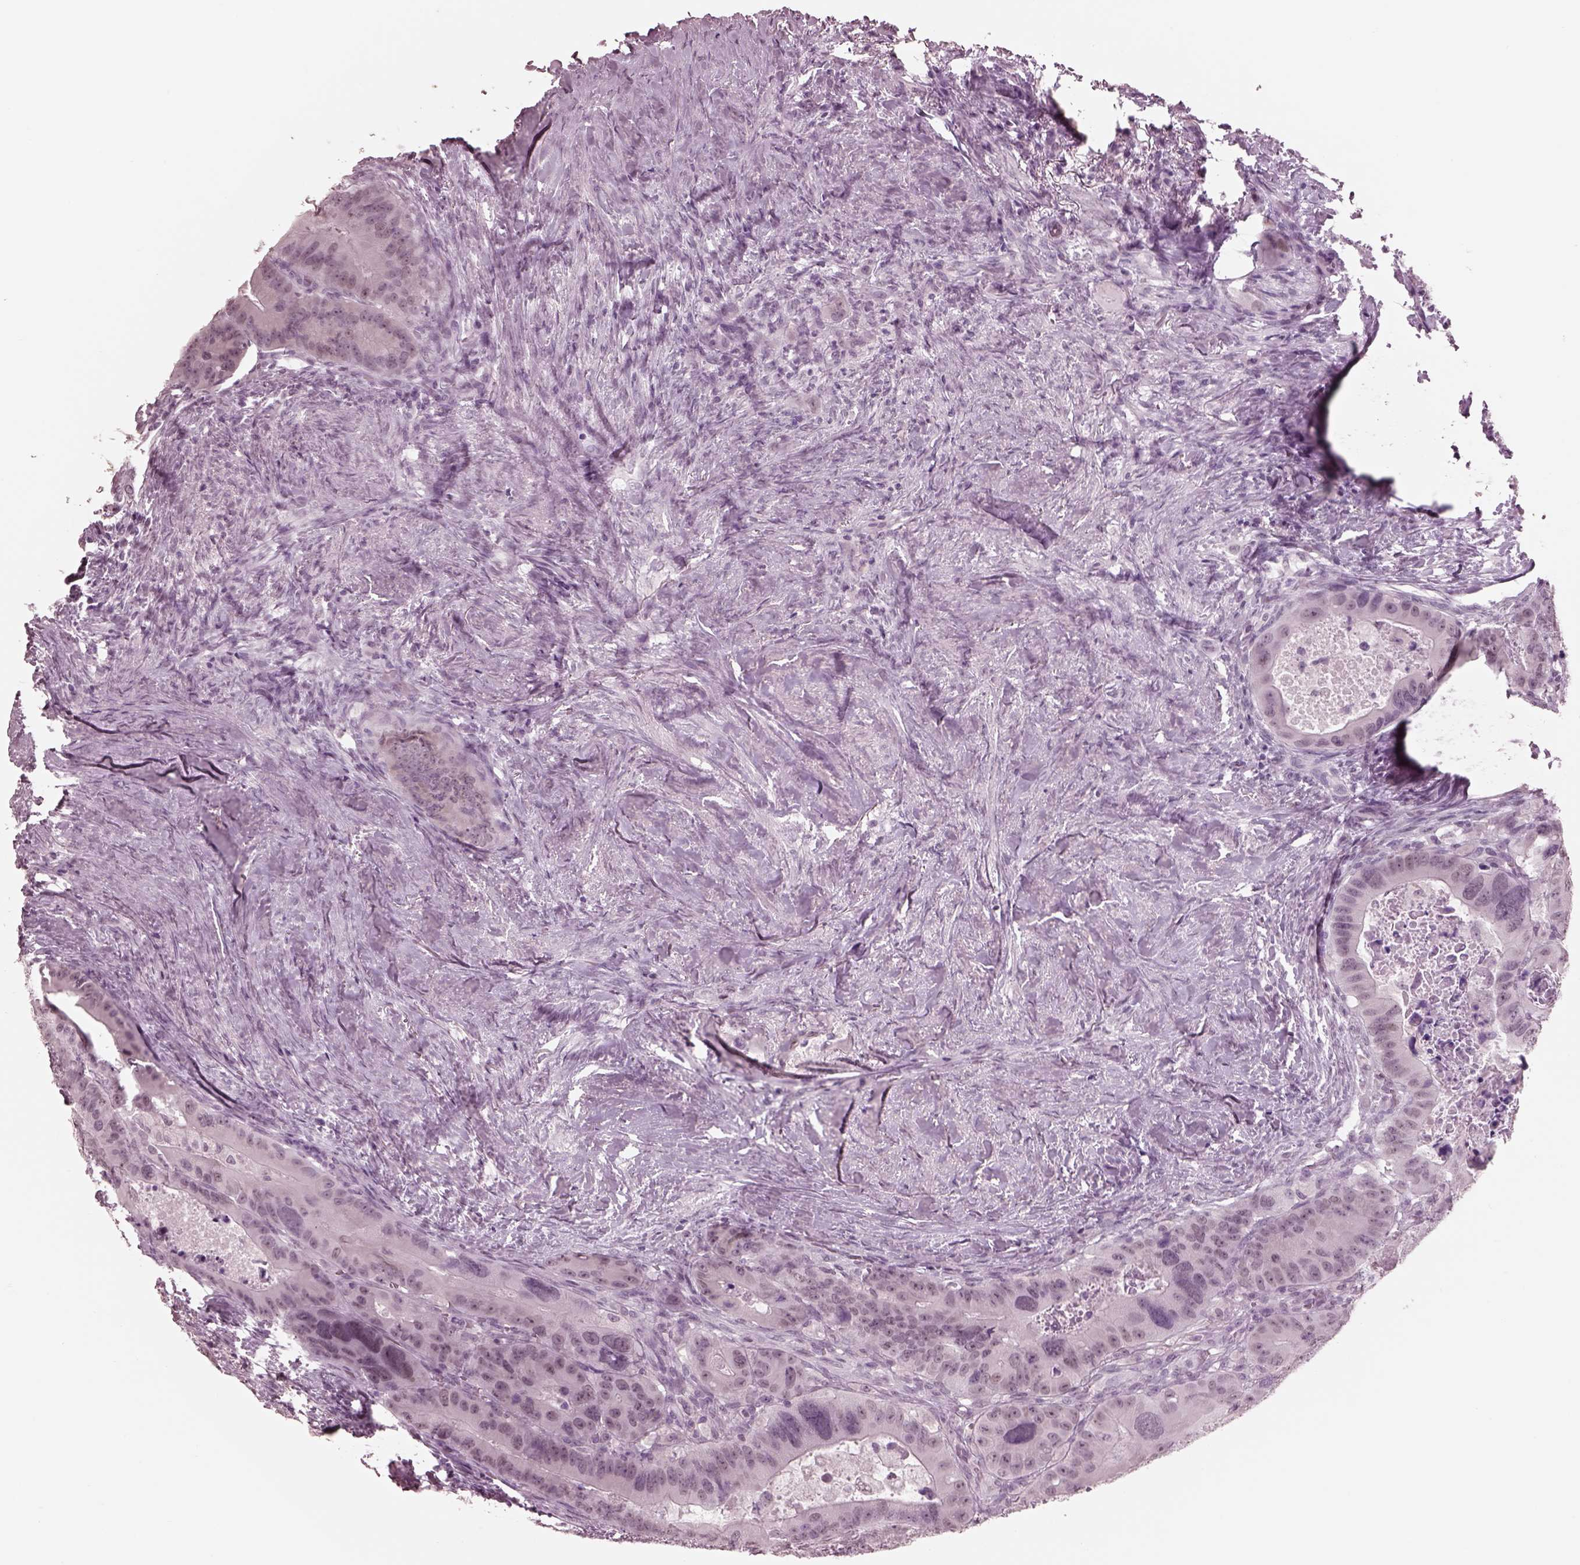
{"staining": {"intensity": "negative", "quantity": "none", "location": "none"}, "tissue": "colorectal cancer", "cell_type": "Tumor cells", "image_type": "cancer", "snomed": [{"axis": "morphology", "description": "Adenocarcinoma, NOS"}, {"axis": "topography", "description": "Rectum"}], "caption": "DAB immunohistochemical staining of human colorectal cancer (adenocarcinoma) shows no significant expression in tumor cells.", "gene": "GARIN4", "patient": {"sex": "male", "age": 64}}